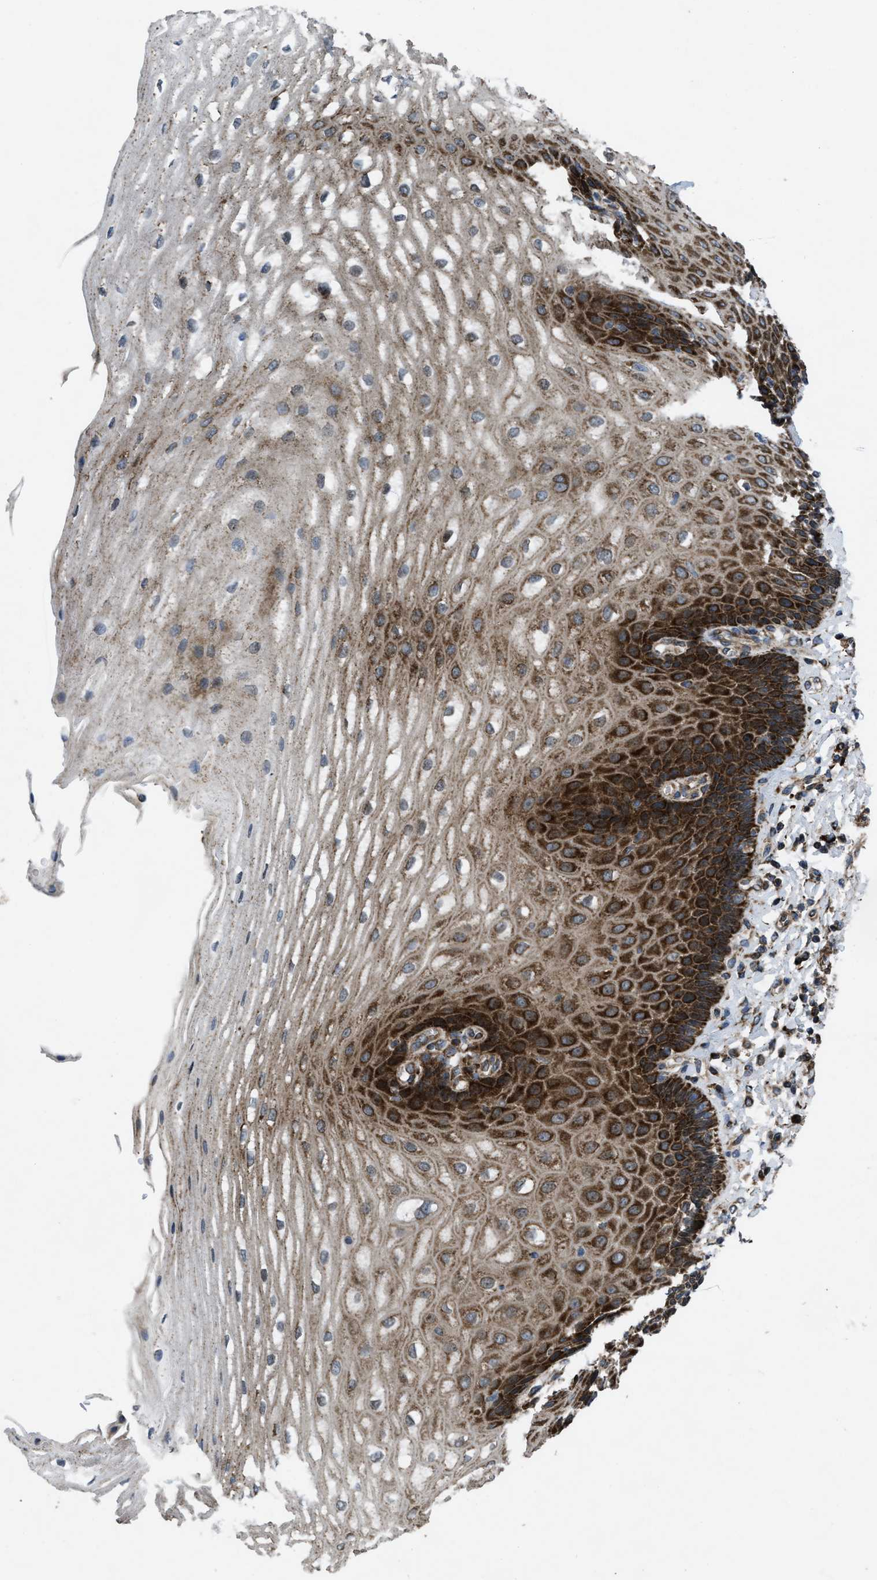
{"staining": {"intensity": "strong", "quantity": ">75%", "location": "cytoplasmic/membranous"}, "tissue": "esophagus", "cell_type": "Squamous epithelial cells", "image_type": "normal", "snomed": [{"axis": "morphology", "description": "Normal tissue, NOS"}, {"axis": "topography", "description": "Esophagus"}], "caption": "High-magnification brightfield microscopy of normal esophagus stained with DAB (brown) and counterstained with hematoxylin (blue). squamous epithelial cells exhibit strong cytoplasmic/membranous positivity is present in approximately>75% of cells. (DAB (3,3'-diaminobenzidine) IHC, brown staining for protein, blue staining for nuclei).", "gene": "PER3", "patient": {"sex": "male", "age": 54}}